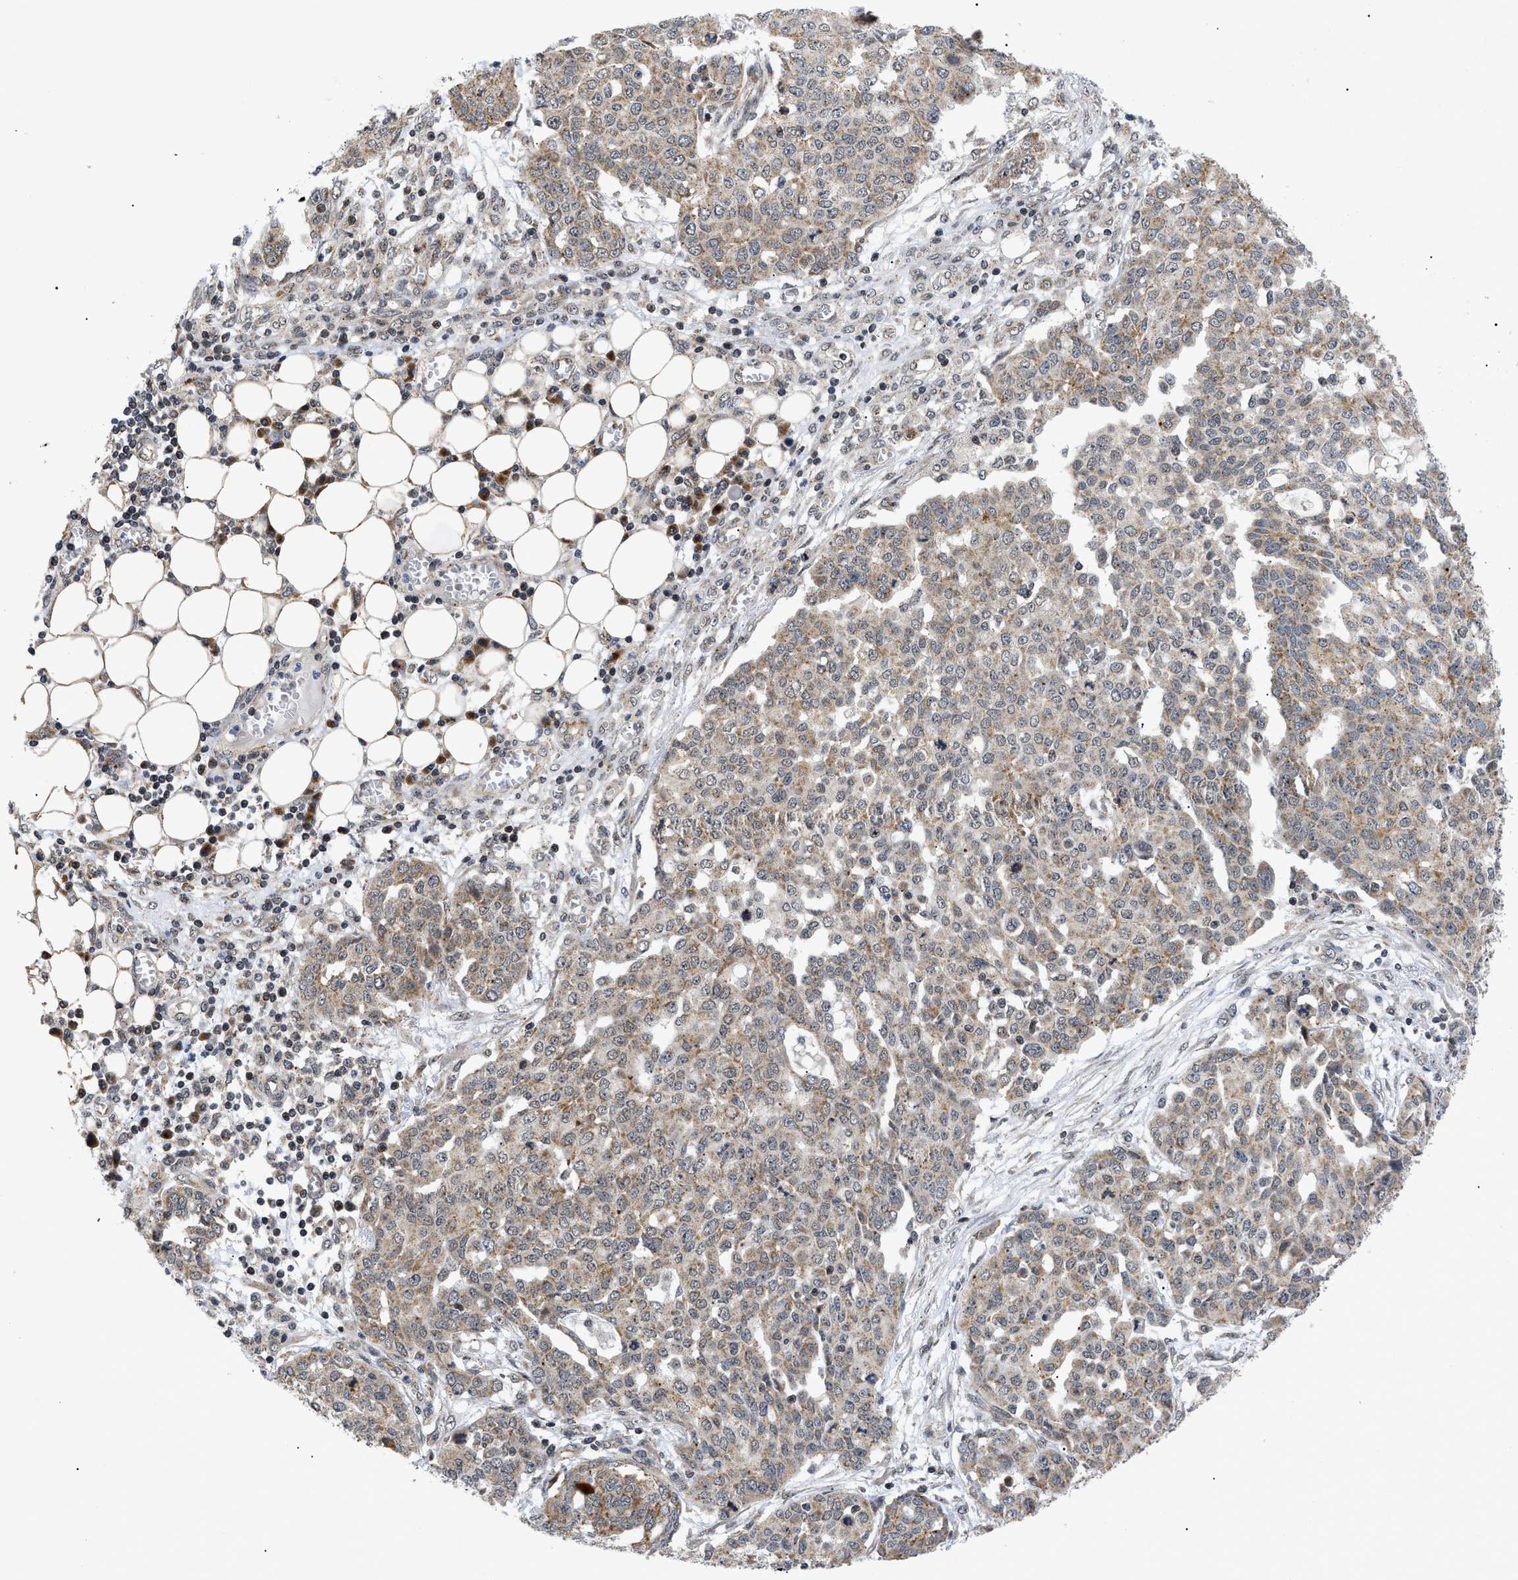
{"staining": {"intensity": "weak", "quantity": ">75%", "location": "cytoplasmic/membranous"}, "tissue": "ovarian cancer", "cell_type": "Tumor cells", "image_type": "cancer", "snomed": [{"axis": "morphology", "description": "Cystadenocarcinoma, serous, NOS"}, {"axis": "topography", "description": "Soft tissue"}, {"axis": "topography", "description": "Ovary"}], "caption": "Weak cytoplasmic/membranous positivity for a protein is appreciated in about >75% of tumor cells of serous cystadenocarcinoma (ovarian) using immunohistochemistry (IHC).", "gene": "ZBTB11", "patient": {"sex": "female", "age": 57}}